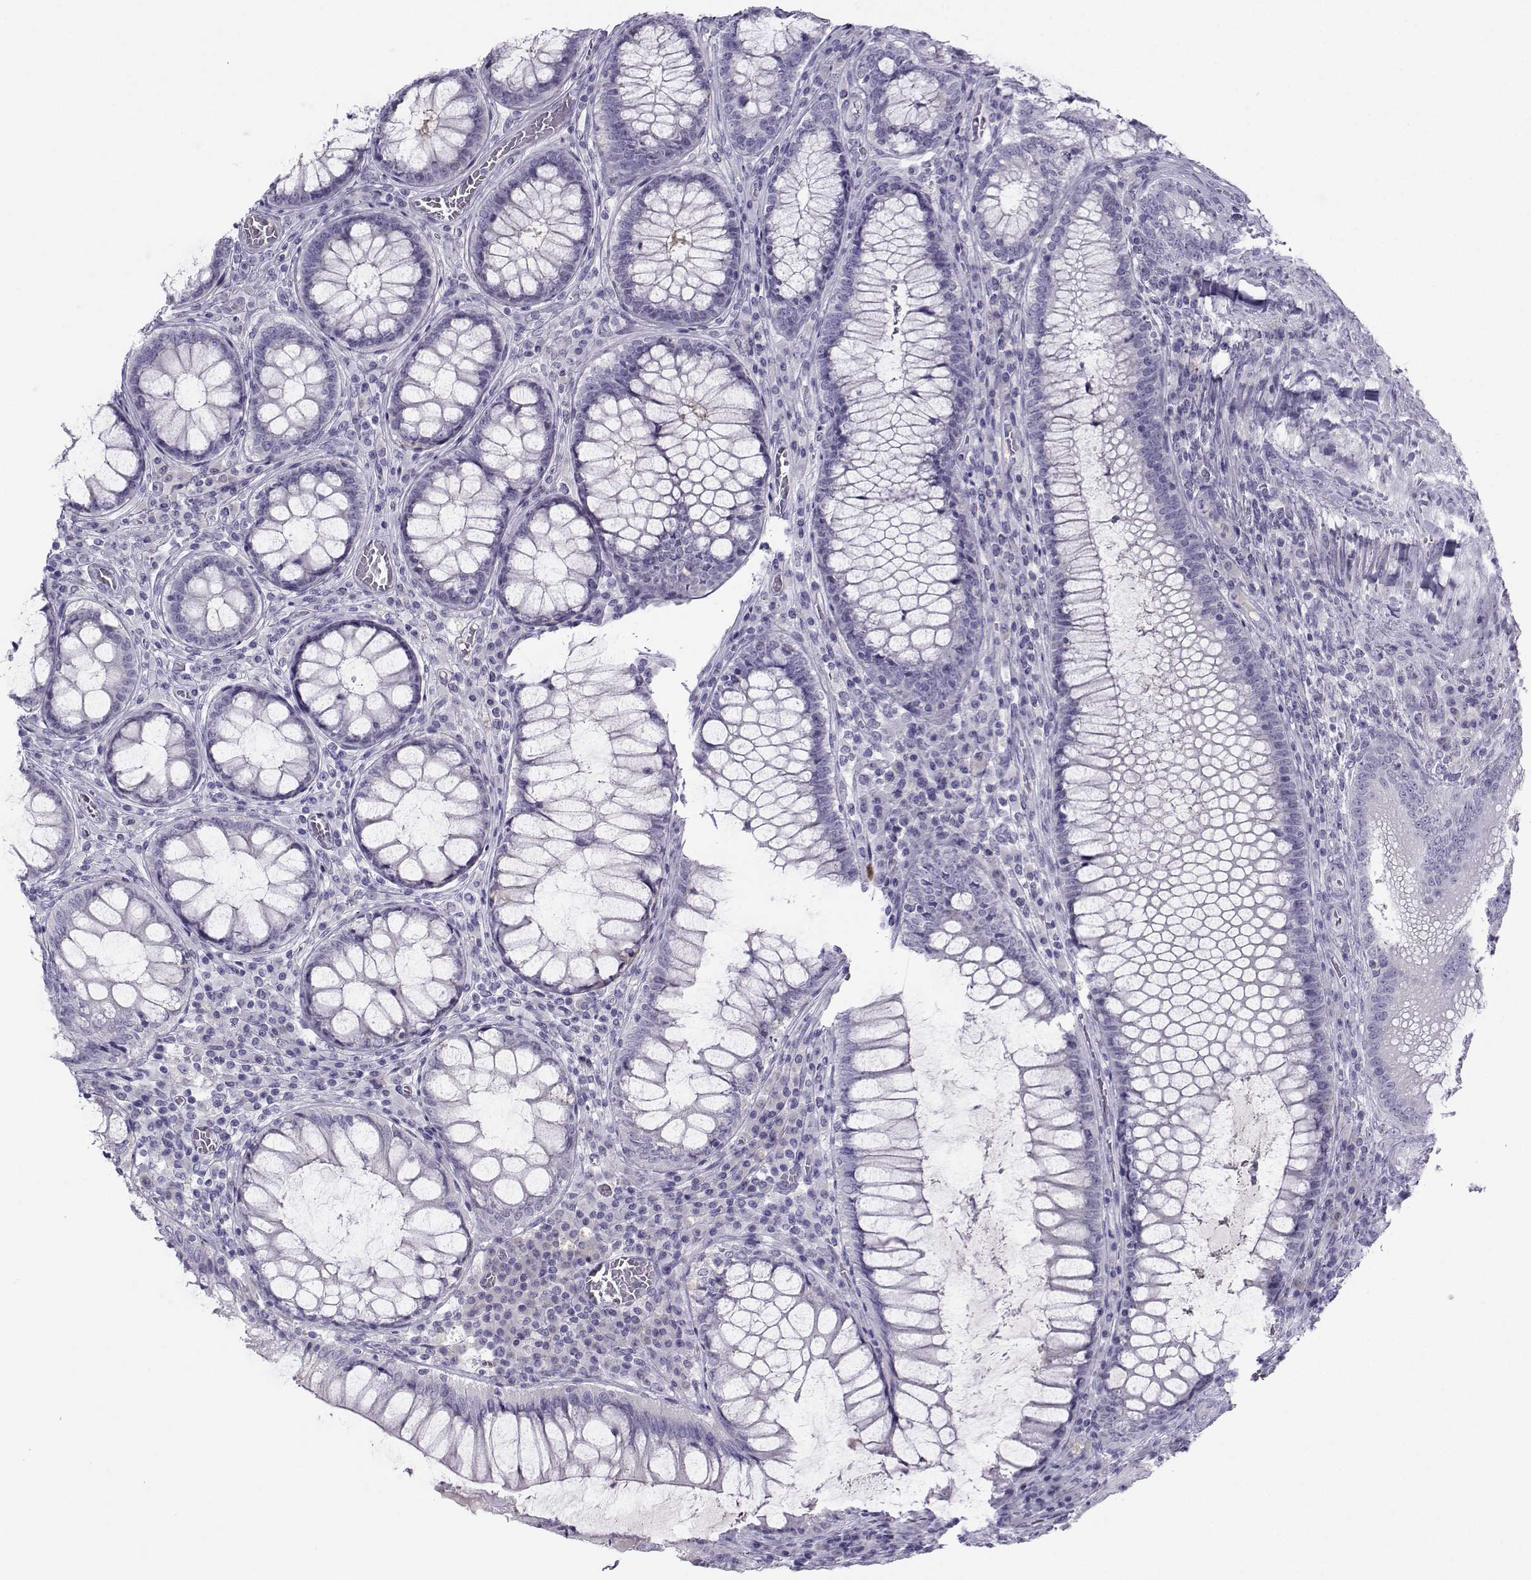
{"staining": {"intensity": "negative", "quantity": "none", "location": "none"}, "tissue": "colorectal cancer", "cell_type": "Tumor cells", "image_type": "cancer", "snomed": [{"axis": "morphology", "description": "Adenocarcinoma, NOS"}, {"axis": "topography", "description": "Colon"}], "caption": "DAB immunohistochemical staining of adenocarcinoma (colorectal) shows no significant positivity in tumor cells. (DAB immunohistochemistry, high magnification).", "gene": "ARMC2", "patient": {"sex": "female", "age": 86}}